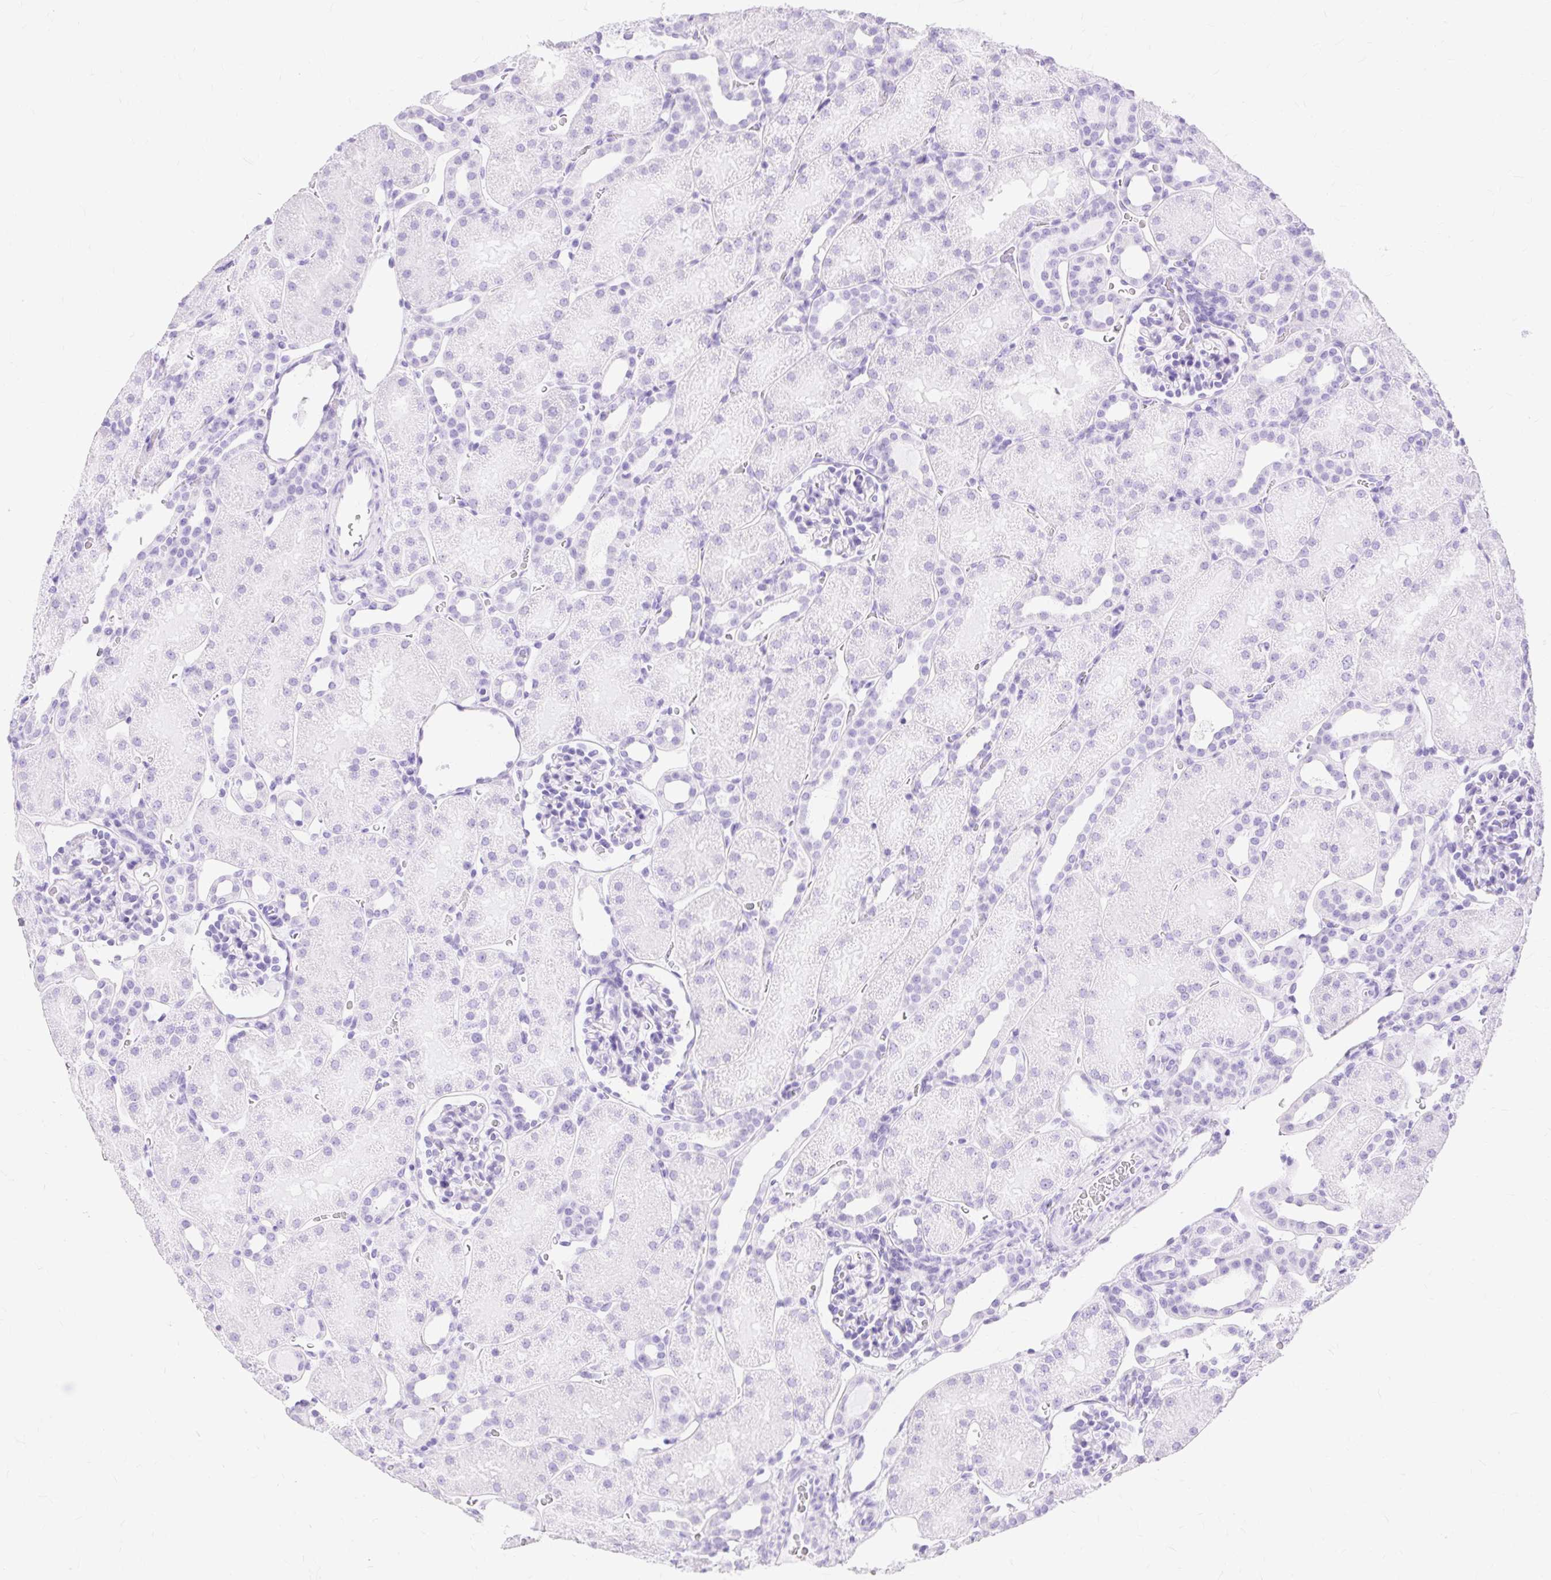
{"staining": {"intensity": "negative", "quantity": "none", "location": "none"}, "tissue": "kidney", "cell_type": "Cells in glomeruli", "image_type": "normal", "snomed": [{"axis": "morphology", "description": "Normal tissue, NOS"}, {"axis": "topography", "description": "Kidney"}], "caption": "IHC photomicrograph of normal human kidney stained for a protein (brown), which reveals no expression in cells in glomeruli. The staining is performed using DAB (3,3'-diaminobenzidine) brown chromogen with nuclei counter-stained in using hematoxylin.", "gene": "MBP", "patient": {"sex": "male", "age": 2}}